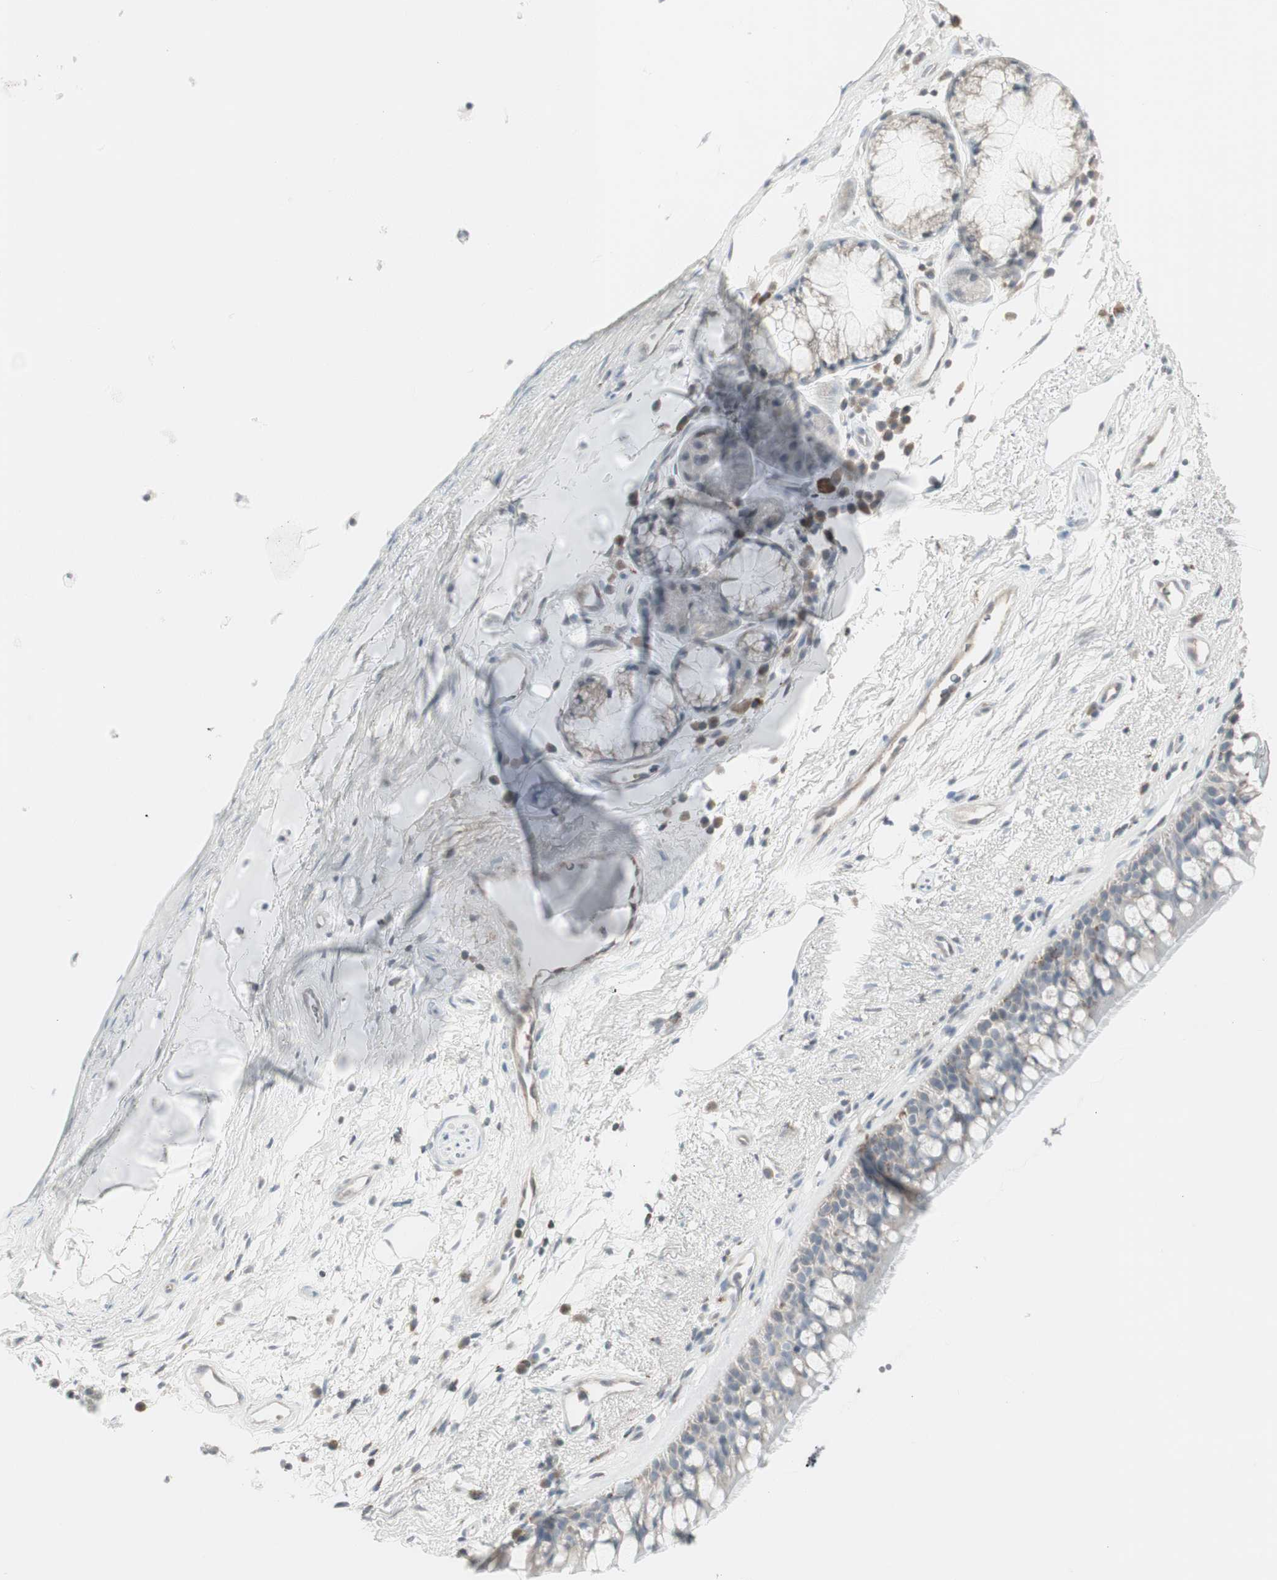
{"staining": {"intensity": "negative", "quantity": "none", "location": "none"}, "tissue": "bronchus", "cell_type": "Respiratory epithelial cells", "image_type": "normal", "snomed": [{"axis": "morphology", "description": "Normal tissue, NOS"}, {"axis": "topography", "description": "Bronchus"}], "caption": "This is an IHC photomicrograph of benign bronchus. There is no positivity in respiratory epithelial cells.", "gene": "MAP4K4", "patient": {"sex": "female", "age": 54}}